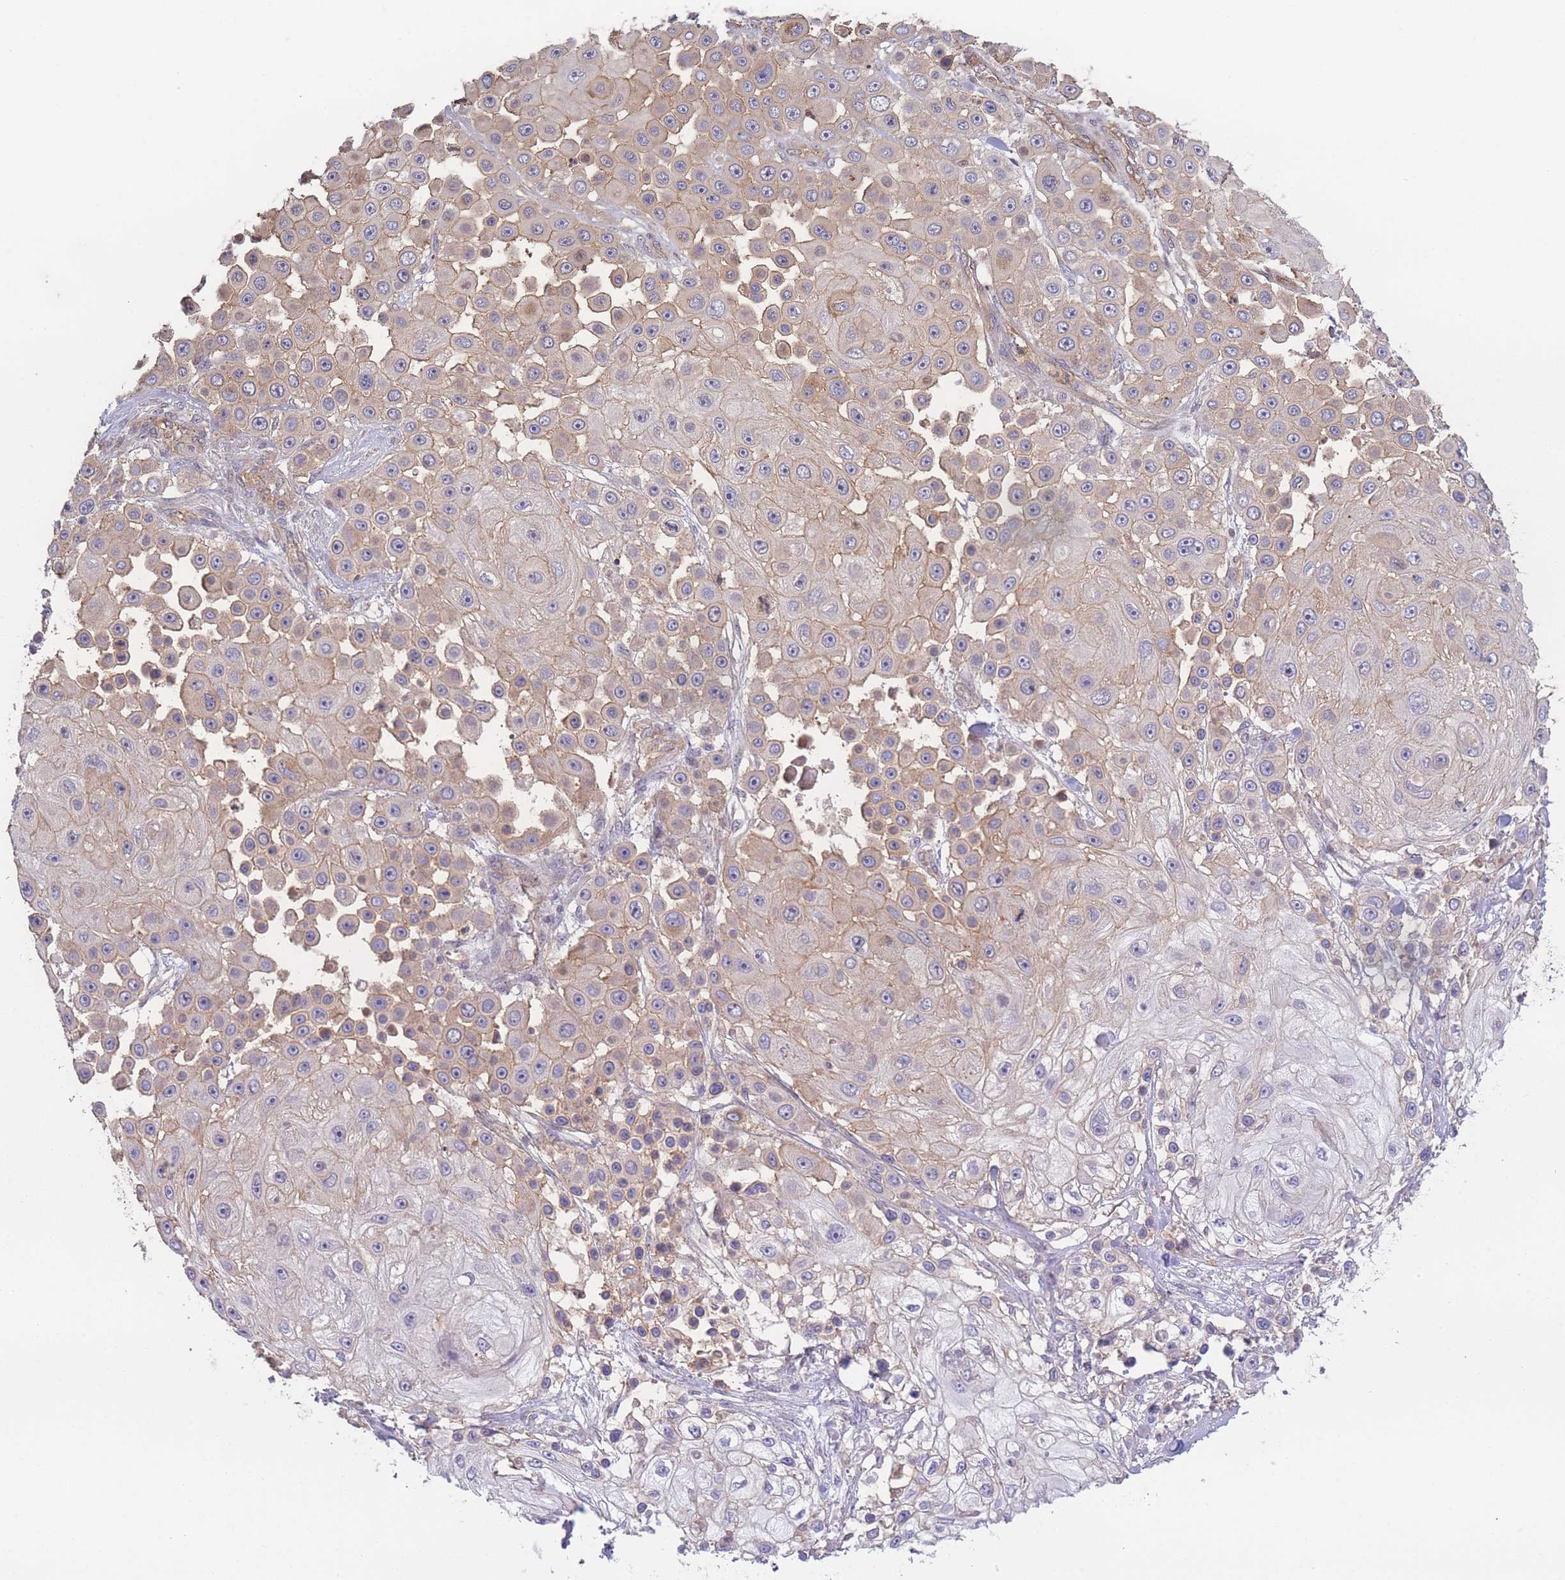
{"staining": {"intensity": "weak", "quantity": ">75%", "location": "cytoplasmic/membranous"}, "tissue": "skin cancer", "cell_type": "Tumor cells", "image_type": "cancer", "snomed": [{"axis": "morphology", "description": "Squamous cell carcinoma, NOS"}, {"axis": "topography", "description": "Skin"}], "caption": "This image demonstrates IHC staining of human skin squamous cell carcinoma, with low weak cytoplasmic/membranous expression in approximately >75% of tumor cells.", "gene": "STEAP3", "patient": {"sex": "male", "age": 67}}